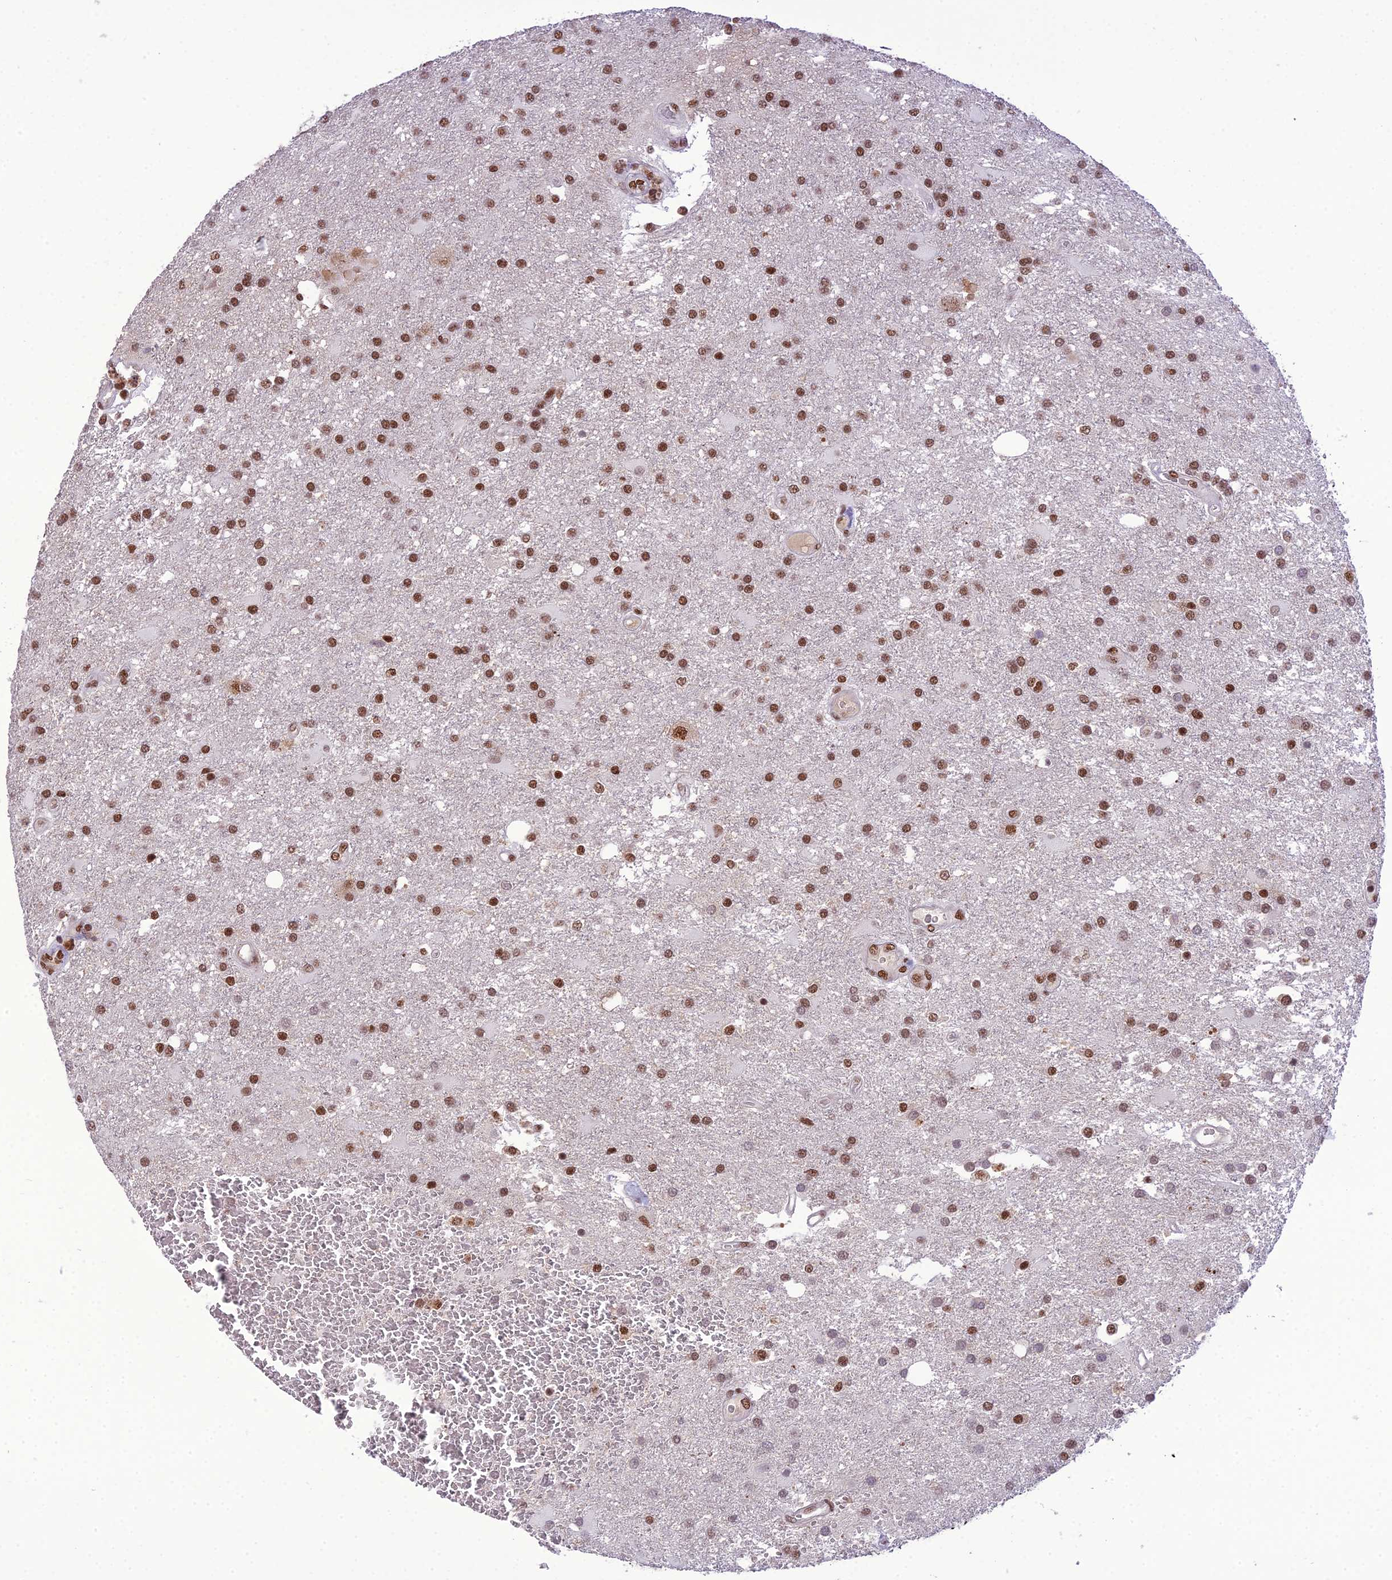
{"staining": {"intensity": "strong", "quantity": ">75%", "location": "nuclear"}, "tissue": "glioma", "cell_type": "Tumor cells", "image_type": "cancer", "snomed": [{"axis": "morphology", "description": "Glioma, malignant, Low grade"}, {"axis": "topography", "description": "Brain"}], "caption": "An immunohistochemistry (IHC) image of neoplastic tissue is shown. Protein staining in brown shows strong nuclear positivity in glioma within tumor cells. The protein is stained brown, and the nuclei are stained in blue (DAB (3,3'-diaminobenzidine) IHC with brightfield microscopy, high magnification).", "gene": "SH3RF3", "patient": {"sex": "male", "age": 66}}